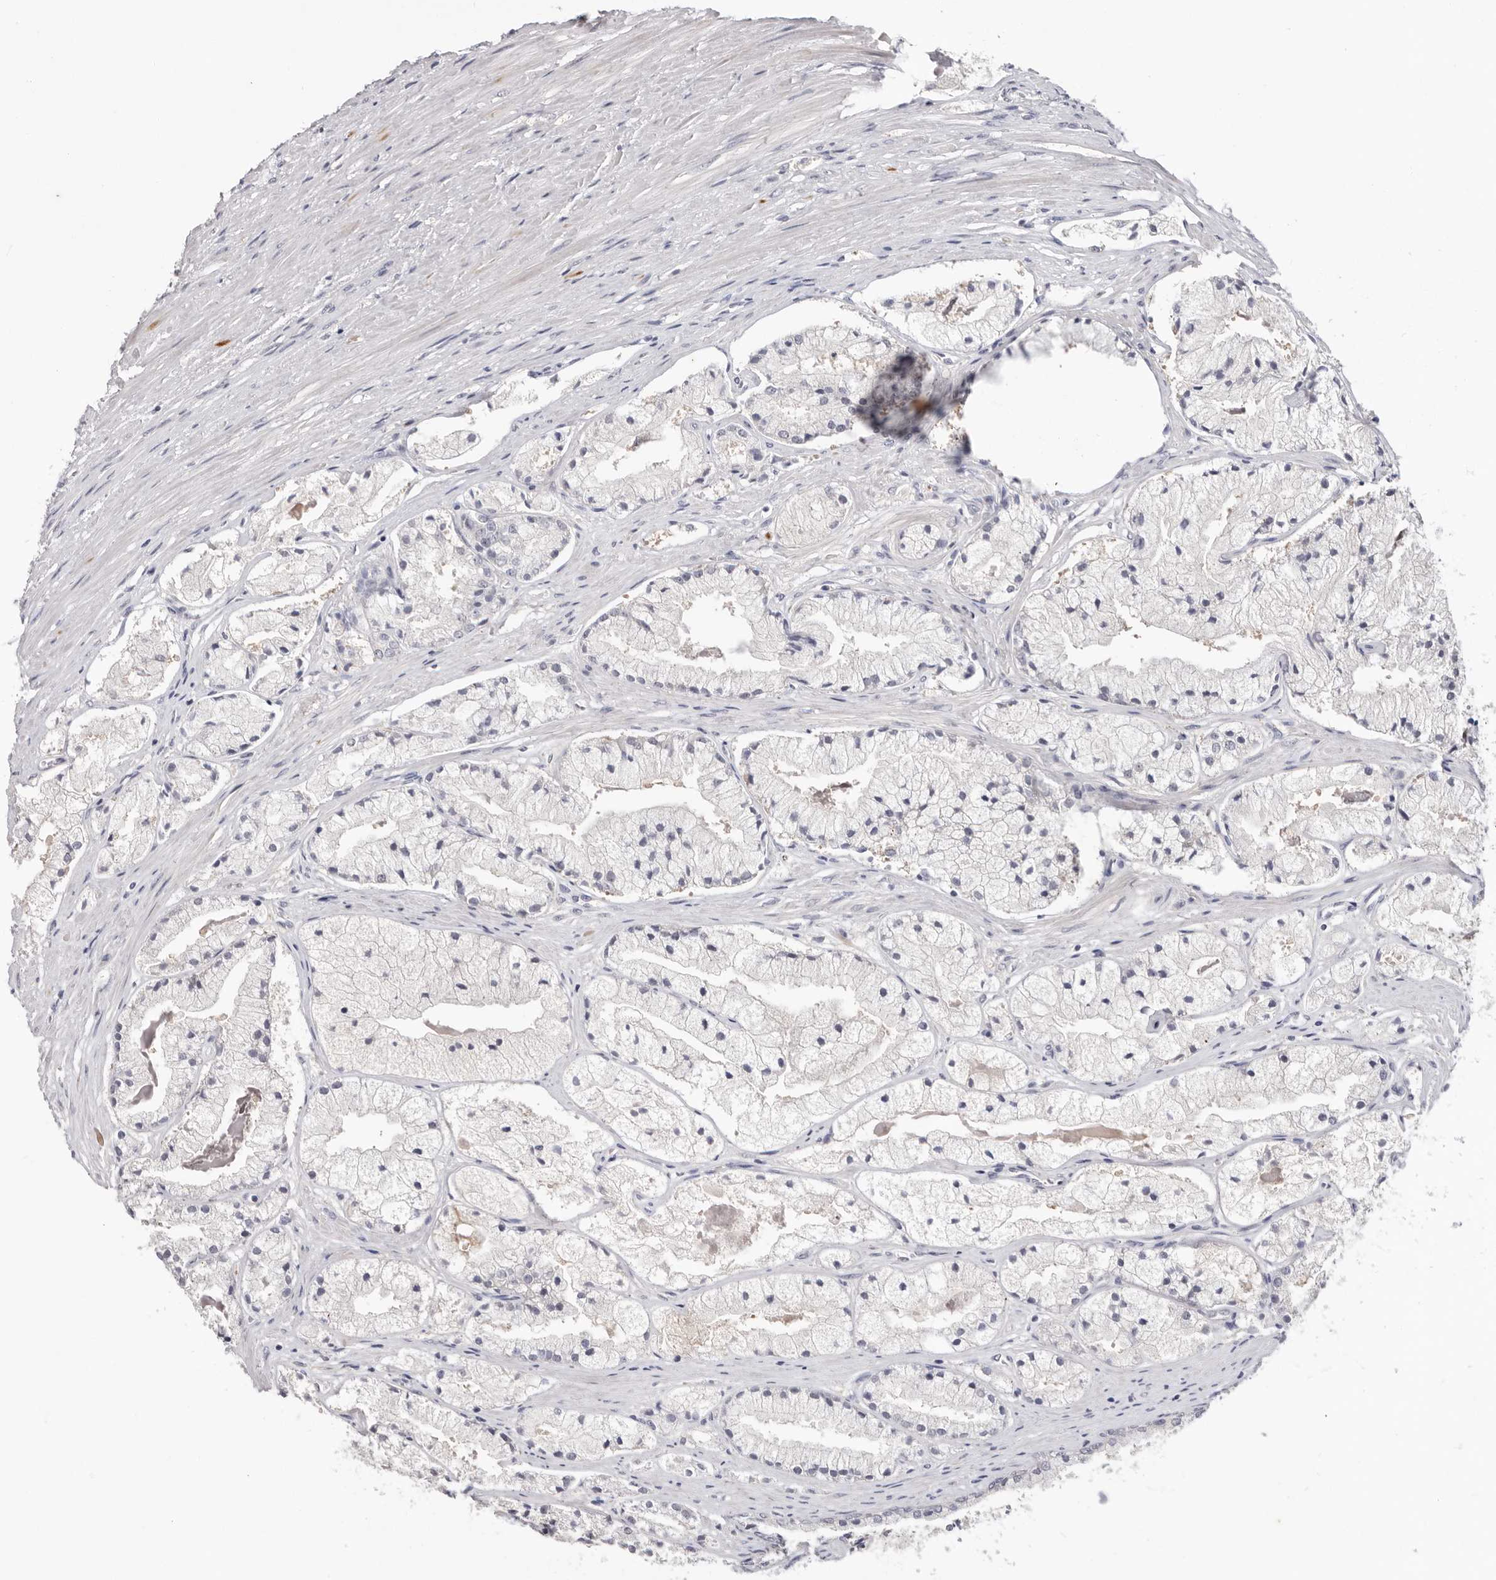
{"staining": {"intensity": "negative", "quantity": "none", "location": "none"}, "tissue": "prostate cancer", "cell_type": "Tumor cells", "image_type": "cancer", "snomed": [{"axis": "morphology", "description": "Adenocarcinoma, High grade"}, {"axis": "topography", "description": "Prostate"}], "caption": "IHC of prostate adenocarcinoma (high-grade) reveals no staining in tumor cells.", "gene": "DOP1A", "patient": {"sex": "male", "age": 50}}